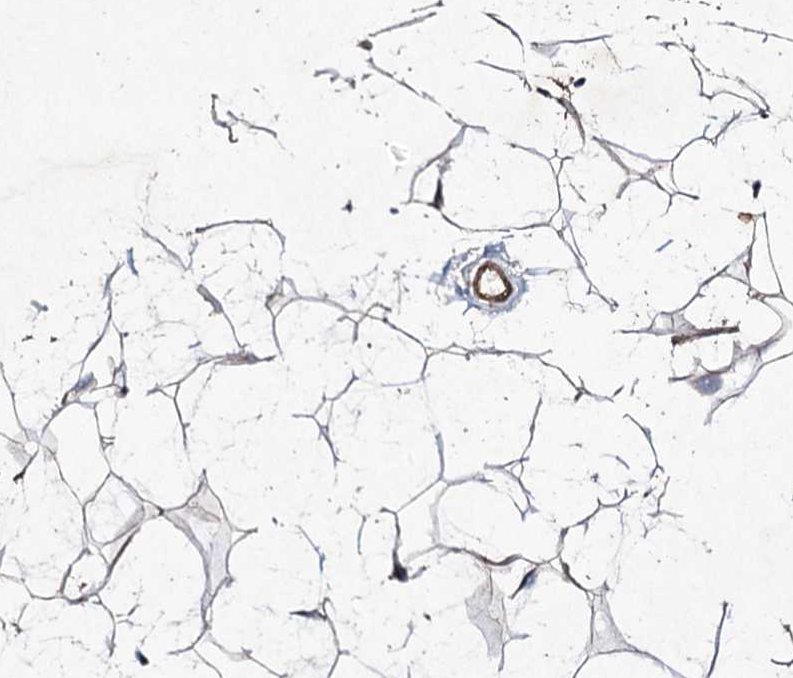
{"staining": {"intensity": "negative", "quantity": "none", "location": "none"}, "tissue": "adipose tissue", "cell_type": "Adipocytes", "image_type": "normal", "snomed": [{"axis": "morphology", "description": "Normal tissue, NOS"}, {"axis": "topography", "description": "Breast"}], "caption": "The photomicrograph exhibits no staining of adipocytes in unremarkable adipose tissue.", "gene": "MOCOS", "patient": {"sex": "female", "age": 26}}